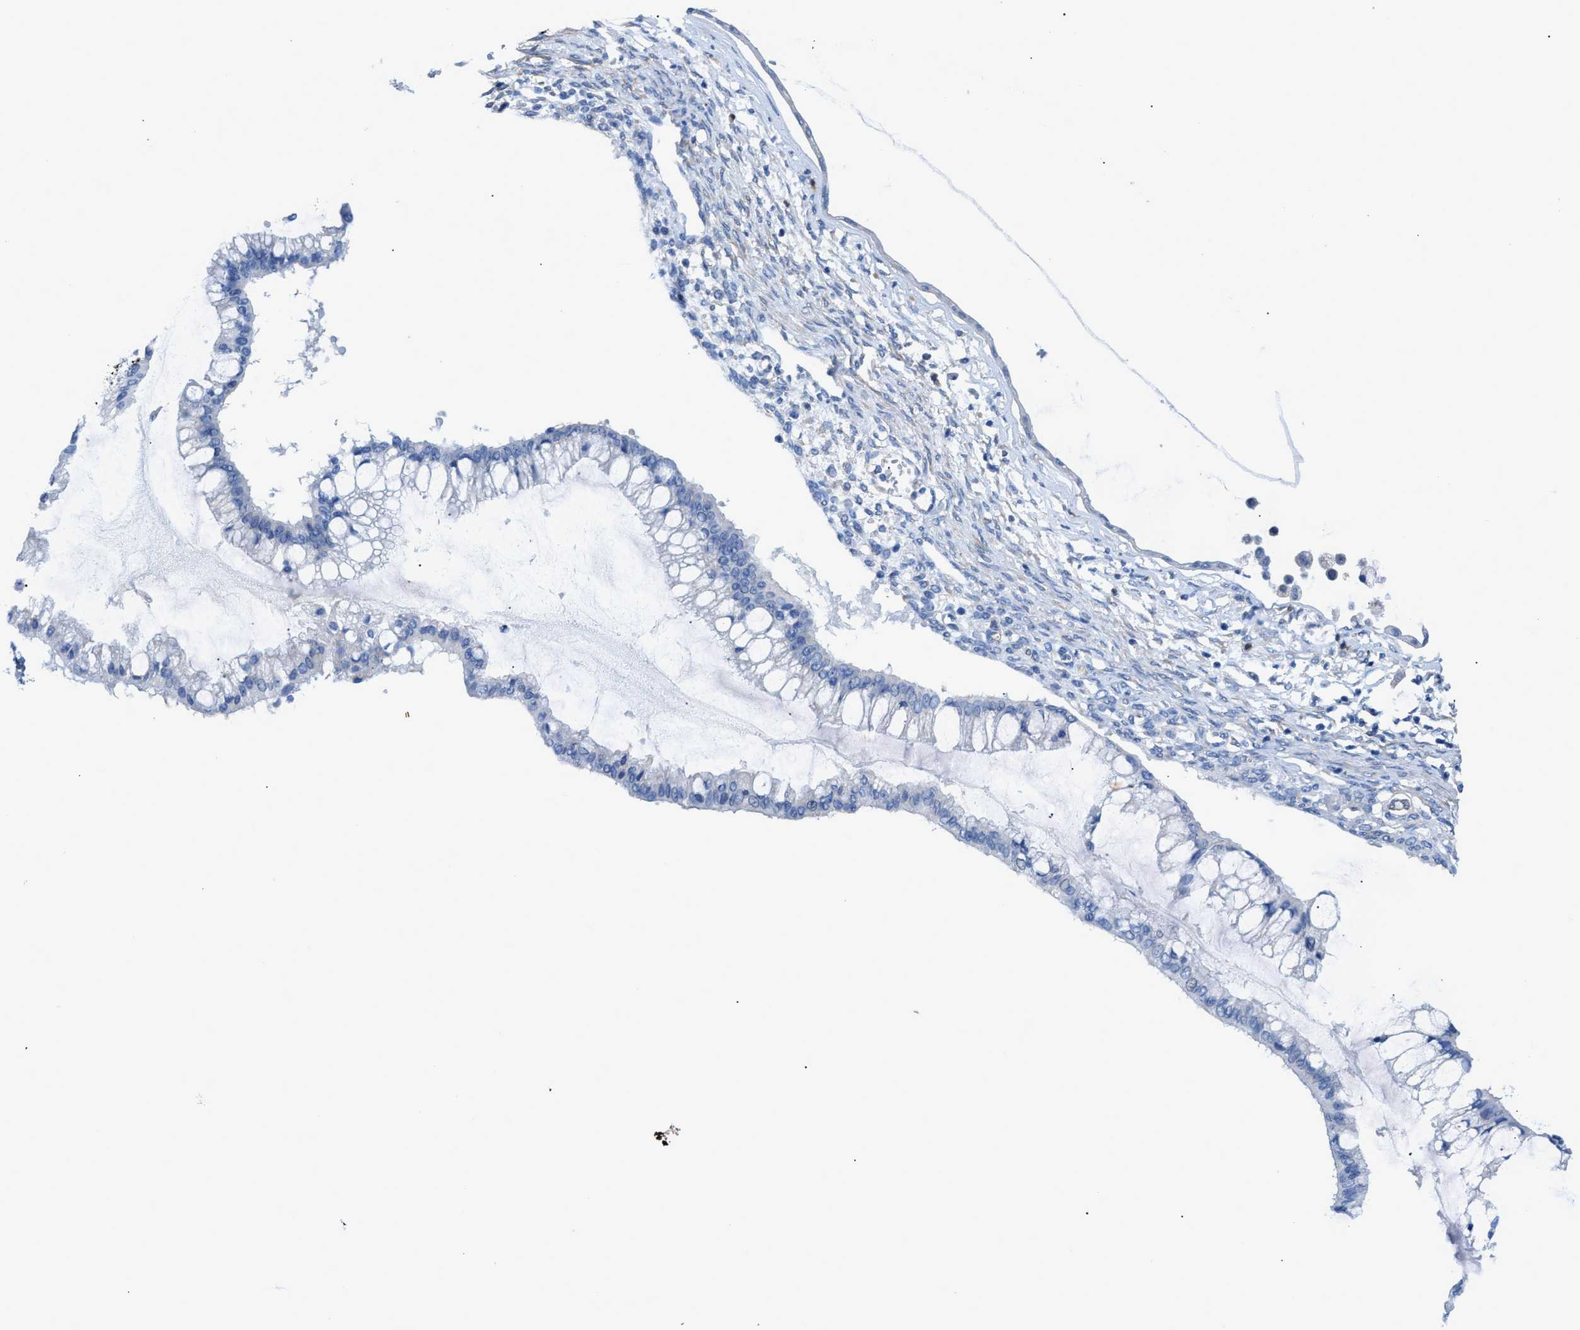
{"staining": {"intensity": "negative", "quantity": "none", "location": "none"}, "tissue": "ovarian cancer", "cell_type": "Tumor cells", "image_type": "cancer", "snomed": [{"axis": "morphology", "description": "Cystadenocarcinoma, mucinous, NOS"}, {"axis": "topography", "description": "Ovary"}], "caption": "A micrograph of human ovarian mucinous cystadenocarcinoma is negative for staining in tumor cells.", "gene": "ITPR1", "patient": {"sex": "female", "age": 73}}